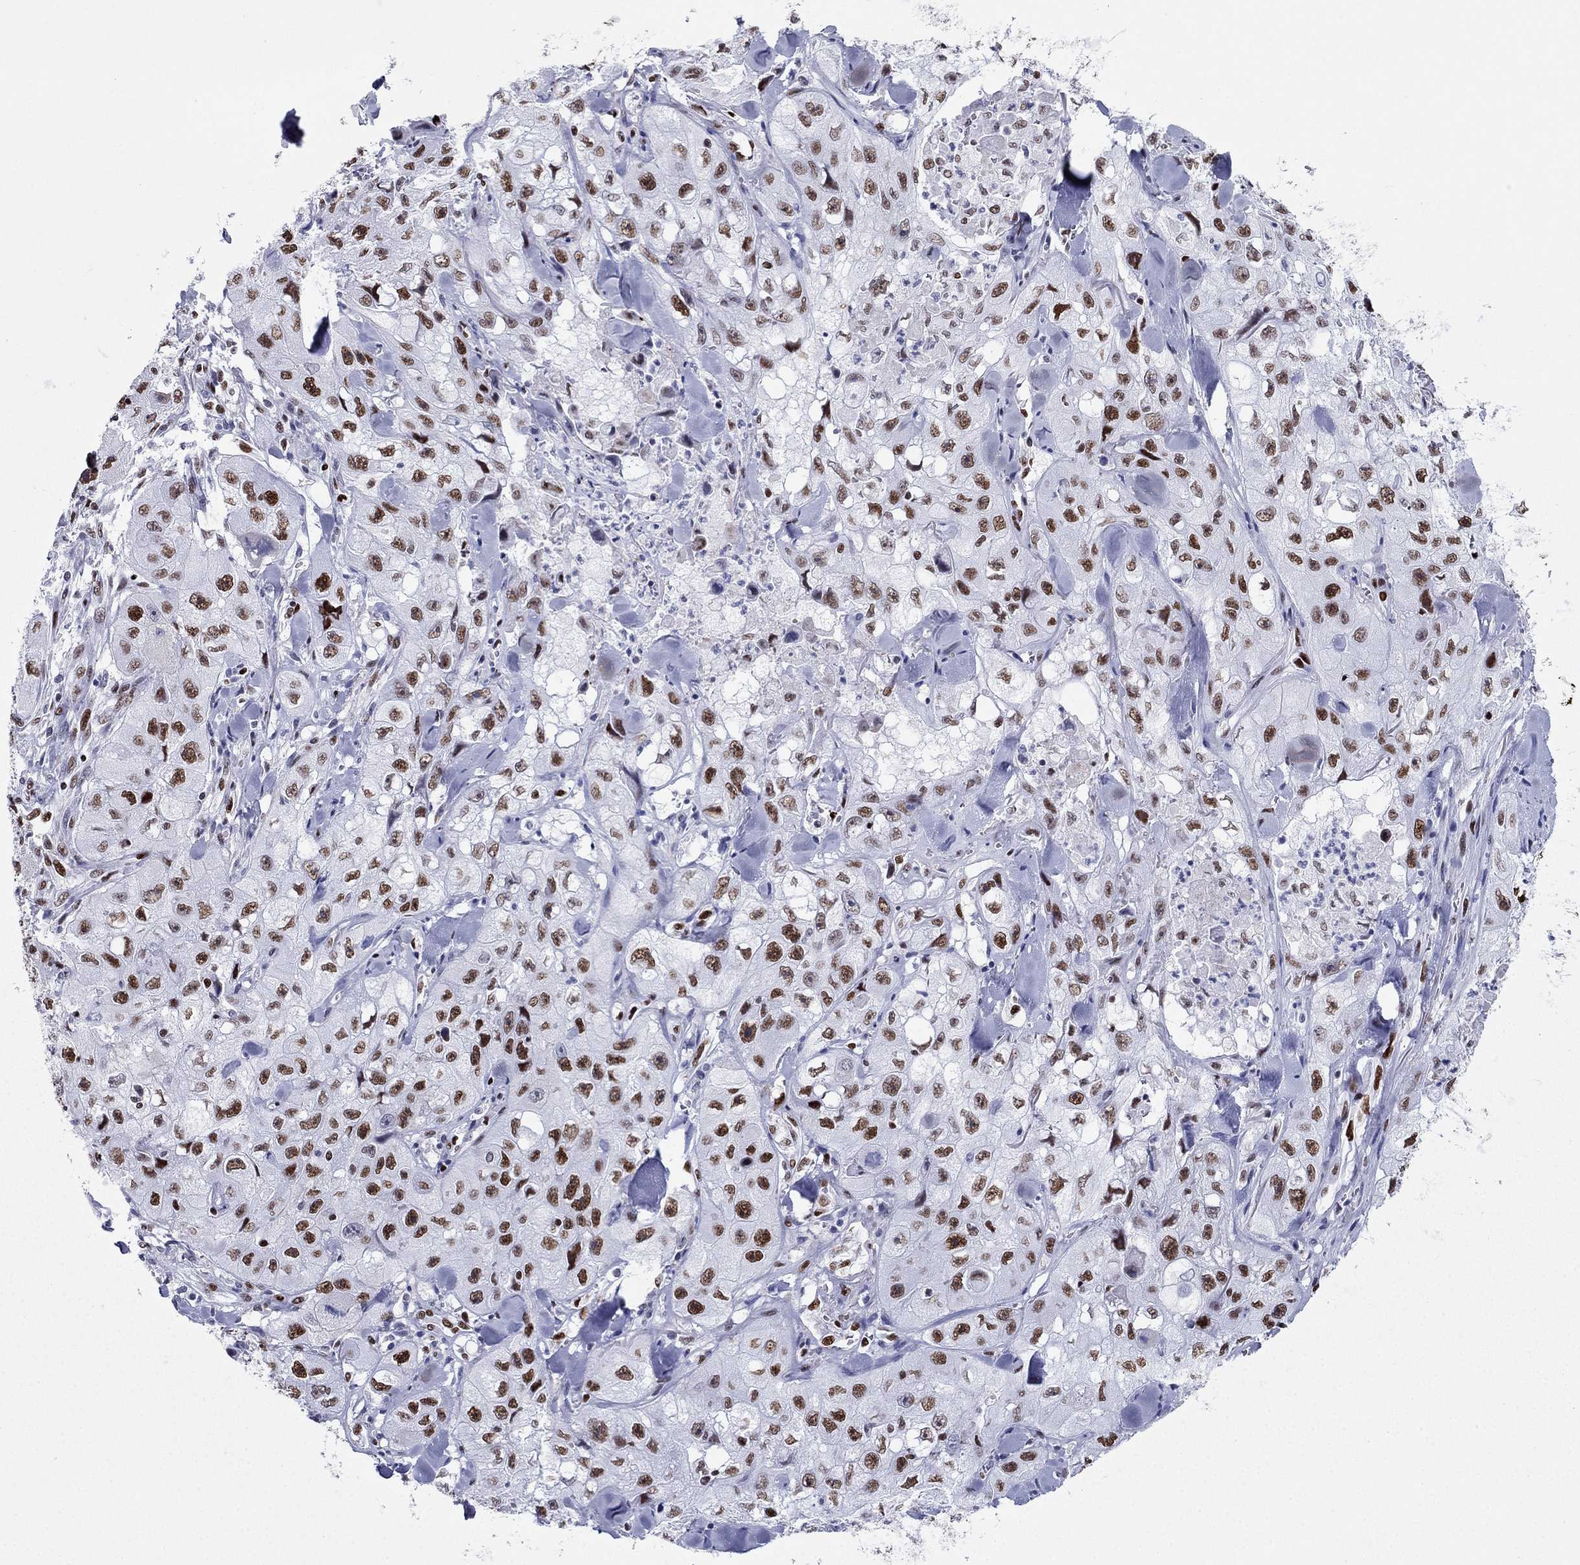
{"staining": {"intensity": "strong", "quantity": ">75%", "location": "nuclear"}, "tissue": "skin cancer", "cell_type": "Tumor cells", "image_type": "cancer", "snomed": [{"axis": "morphology", "description": "Squamous cell carcinoma, NOS"}, {"axis": "topography", "description": "Skin"}, {"axis": "topography", "description": "Subcutis"}], "caption": "IHC of skin cancer (squamous cell carcinoma) demonstrates high levels of strong nuclear staining in approximately >75% of tumor cells. (DAB IHC, brown staining for protein, blue staining for nuclei).", "gene": "PPM1G", "patient": {"sex": "male", "age": 73}}